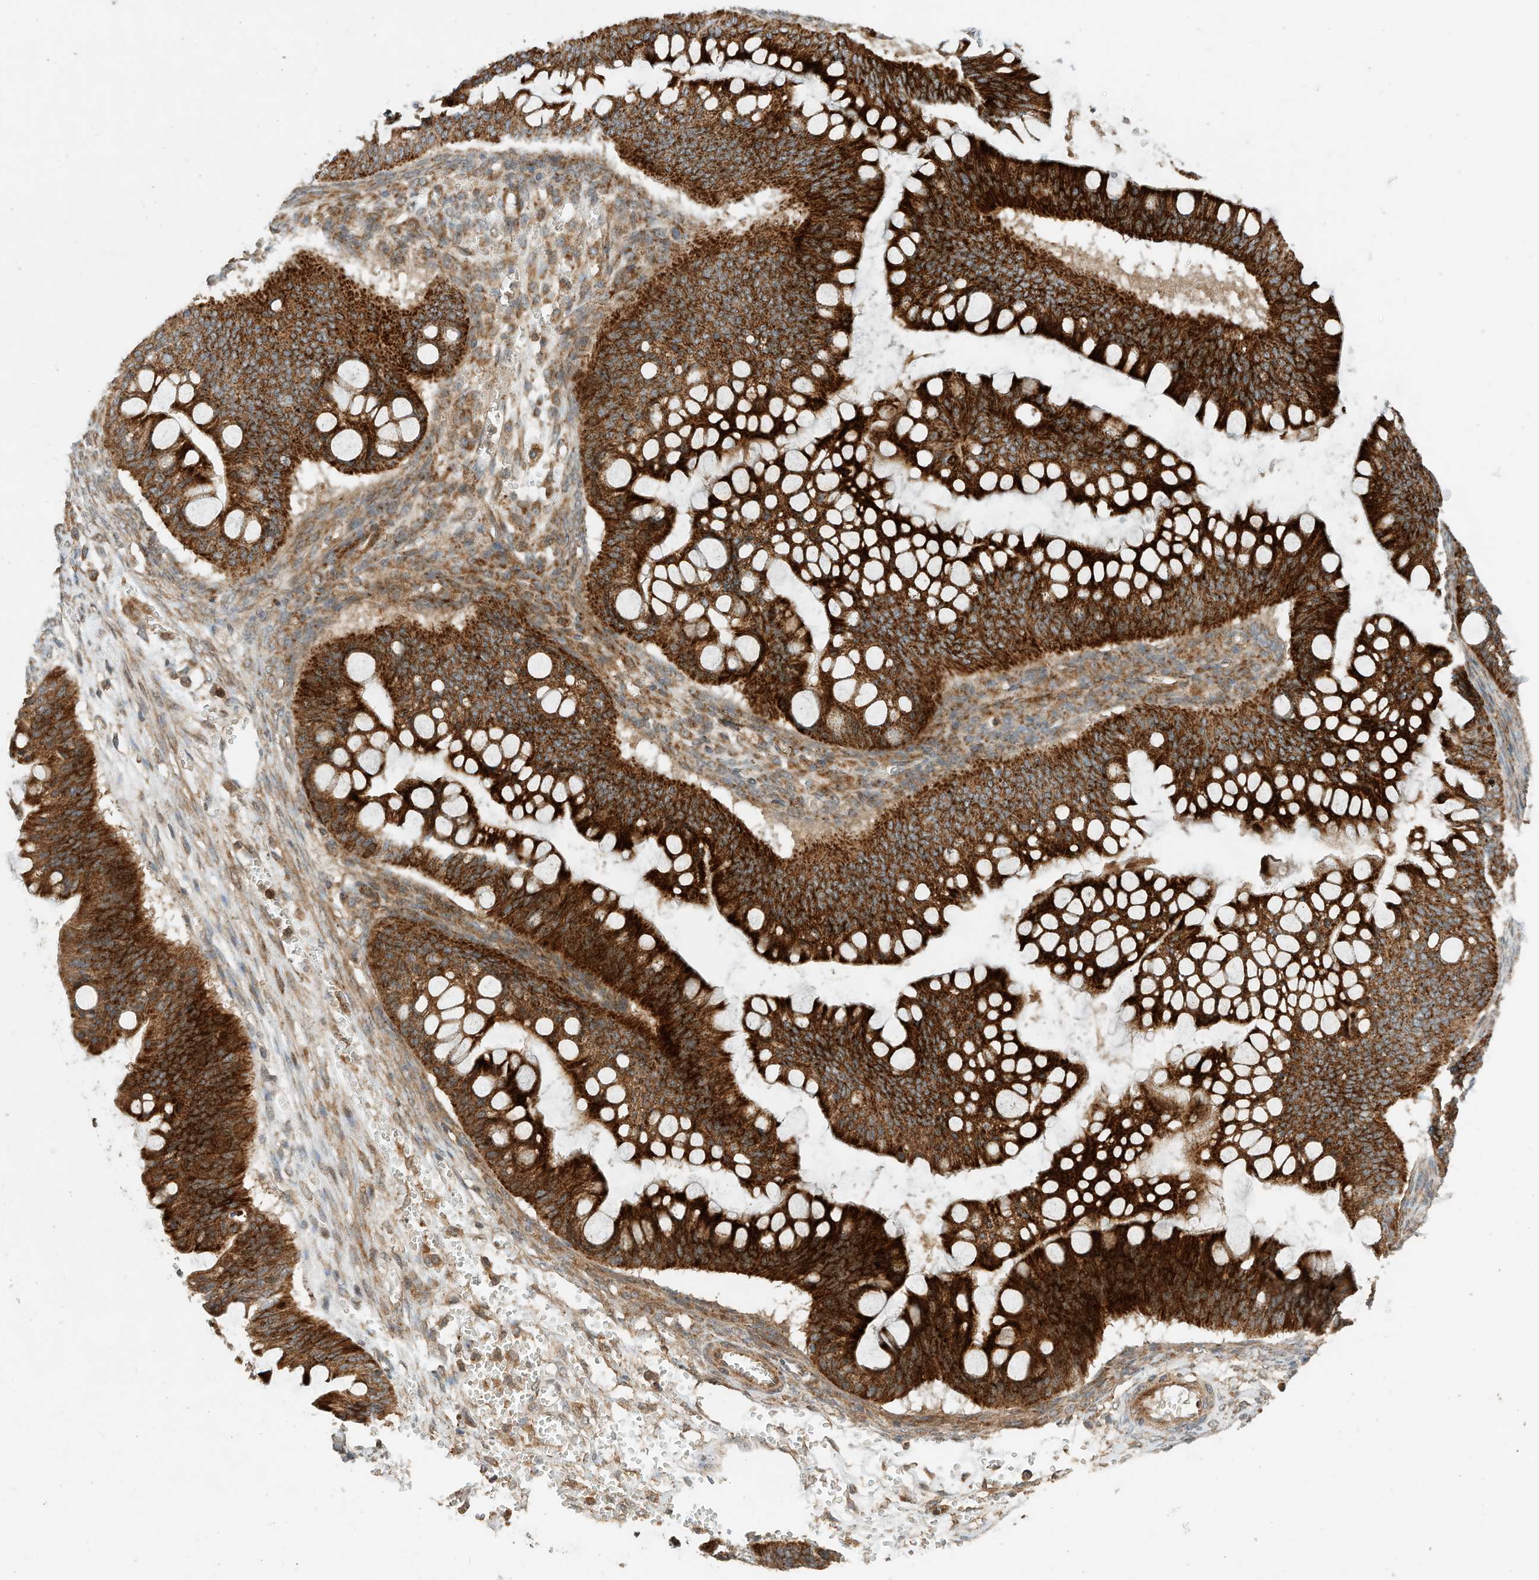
{"staining": {"intensity": "strong", "quantity": ">75%", "location": "cytoplasmic/membranous"}, "tissue": "ovarian cancer", "cell_type": "Tumor cells", "image_type": "cancer", "snomed": [{"axis": "morphology", "description": "Cystadenocarcinoma, mucinous, NOS"}, {"axis": "topography", "description": "Ovary"}], "caption": "Immunohistochemical staining of human ovarian cancer shows strong cytoplasmic/membranous protein positivity in approximately >75% of tumor cells. (Stains: DAB (3,3'-diaminobenzidine) in brown, nuclei in blue, Microscopy: brightfield microscopy at high magnification).", "gene": "CPAMD8", "patient": {"sex": "female", "age": 73}}